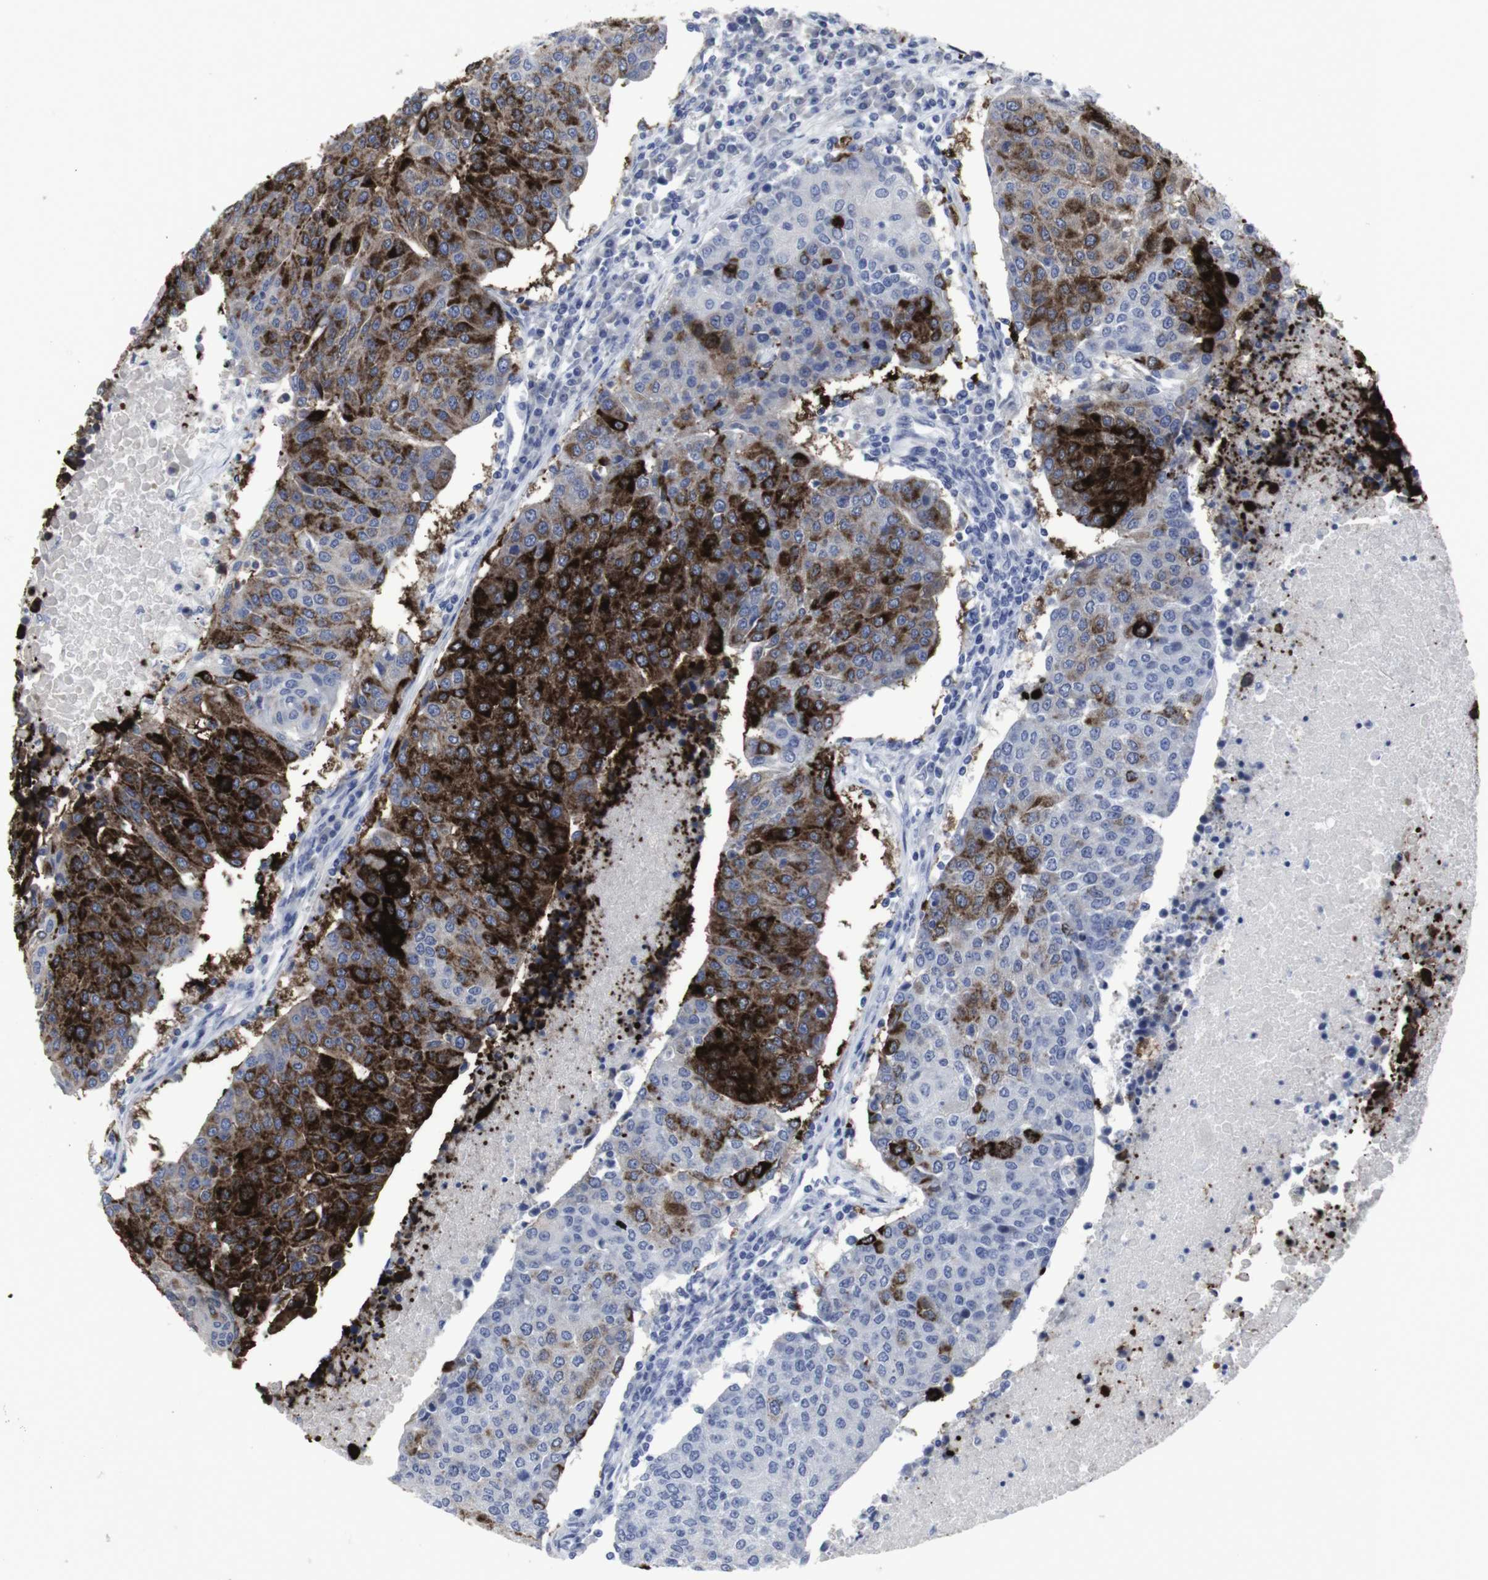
{"staining": {"intensity": "strong", "quantity": "25%-75%", "location": "cytoplasmic/membranous"}, "tissue": "urothelial cancer", "cell_type": "Tumor cells", "image_type": "cancer", "snomed": [{"axis": "morphology", "description": "Urothelial carcinoma, High grade"}, {"axis": "topography", "description": "Urinary bladder"}], "caption": "Immunohistochemistry (IHC) image of neoplastic tissue: human urothelial cancer stained using immunohistochemistry (IHC) demonstrates high levels of strong protein expression localized specifically in the cytoplasmic/membranous of tumor cells, appearing as a cytoplasmic/membranous brown color.", "gene": "SNCG", "patient": {"sex": "female", "age": 85}}